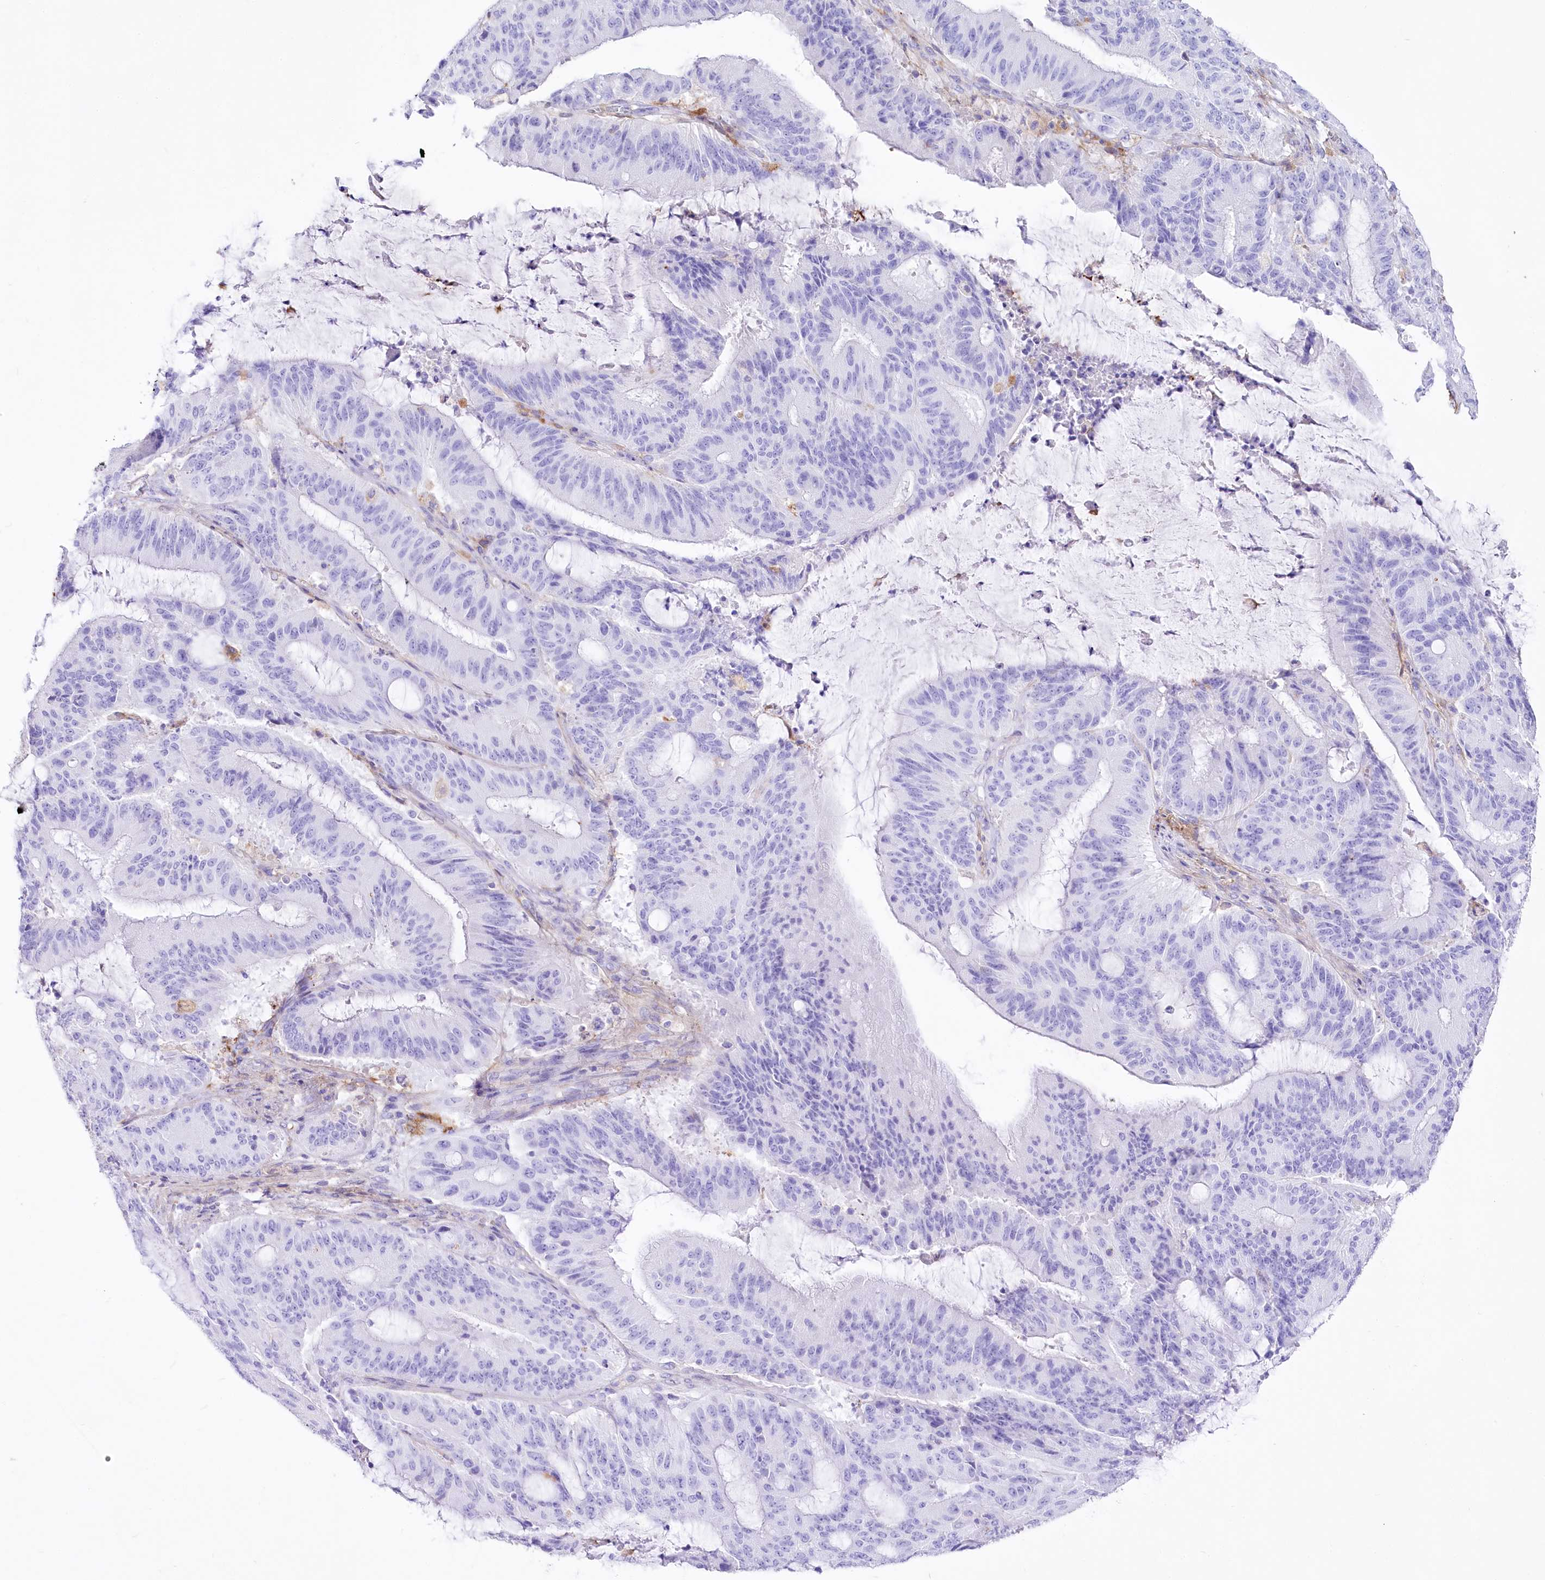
{"staining": {"intensity": "negative", "quantity": "none", "location": "none"}, "tissue": "liver cancer", "cell_type": "Tumor cells", "image_type": "cancer", "snomed": [{"axis": "morphology", "description": "Normal tissue, NOS"}, {"axis": "morphology", "description": "Cholangiocarcinoma"}, {"axis": "topography", "description": "Liver"}, {"axis": "topography", "description": "Peripheral nerve tissue"}], "caption": "Immunohistochemical staining of liver cholangiocarcinoma demonstrates no significant positivity in tumor cells. (DAB IHC visualized using brightfield microscopy, high magnification).", "gene": "DNAJC19", "patient": {"sex": "female", "age": 73}}